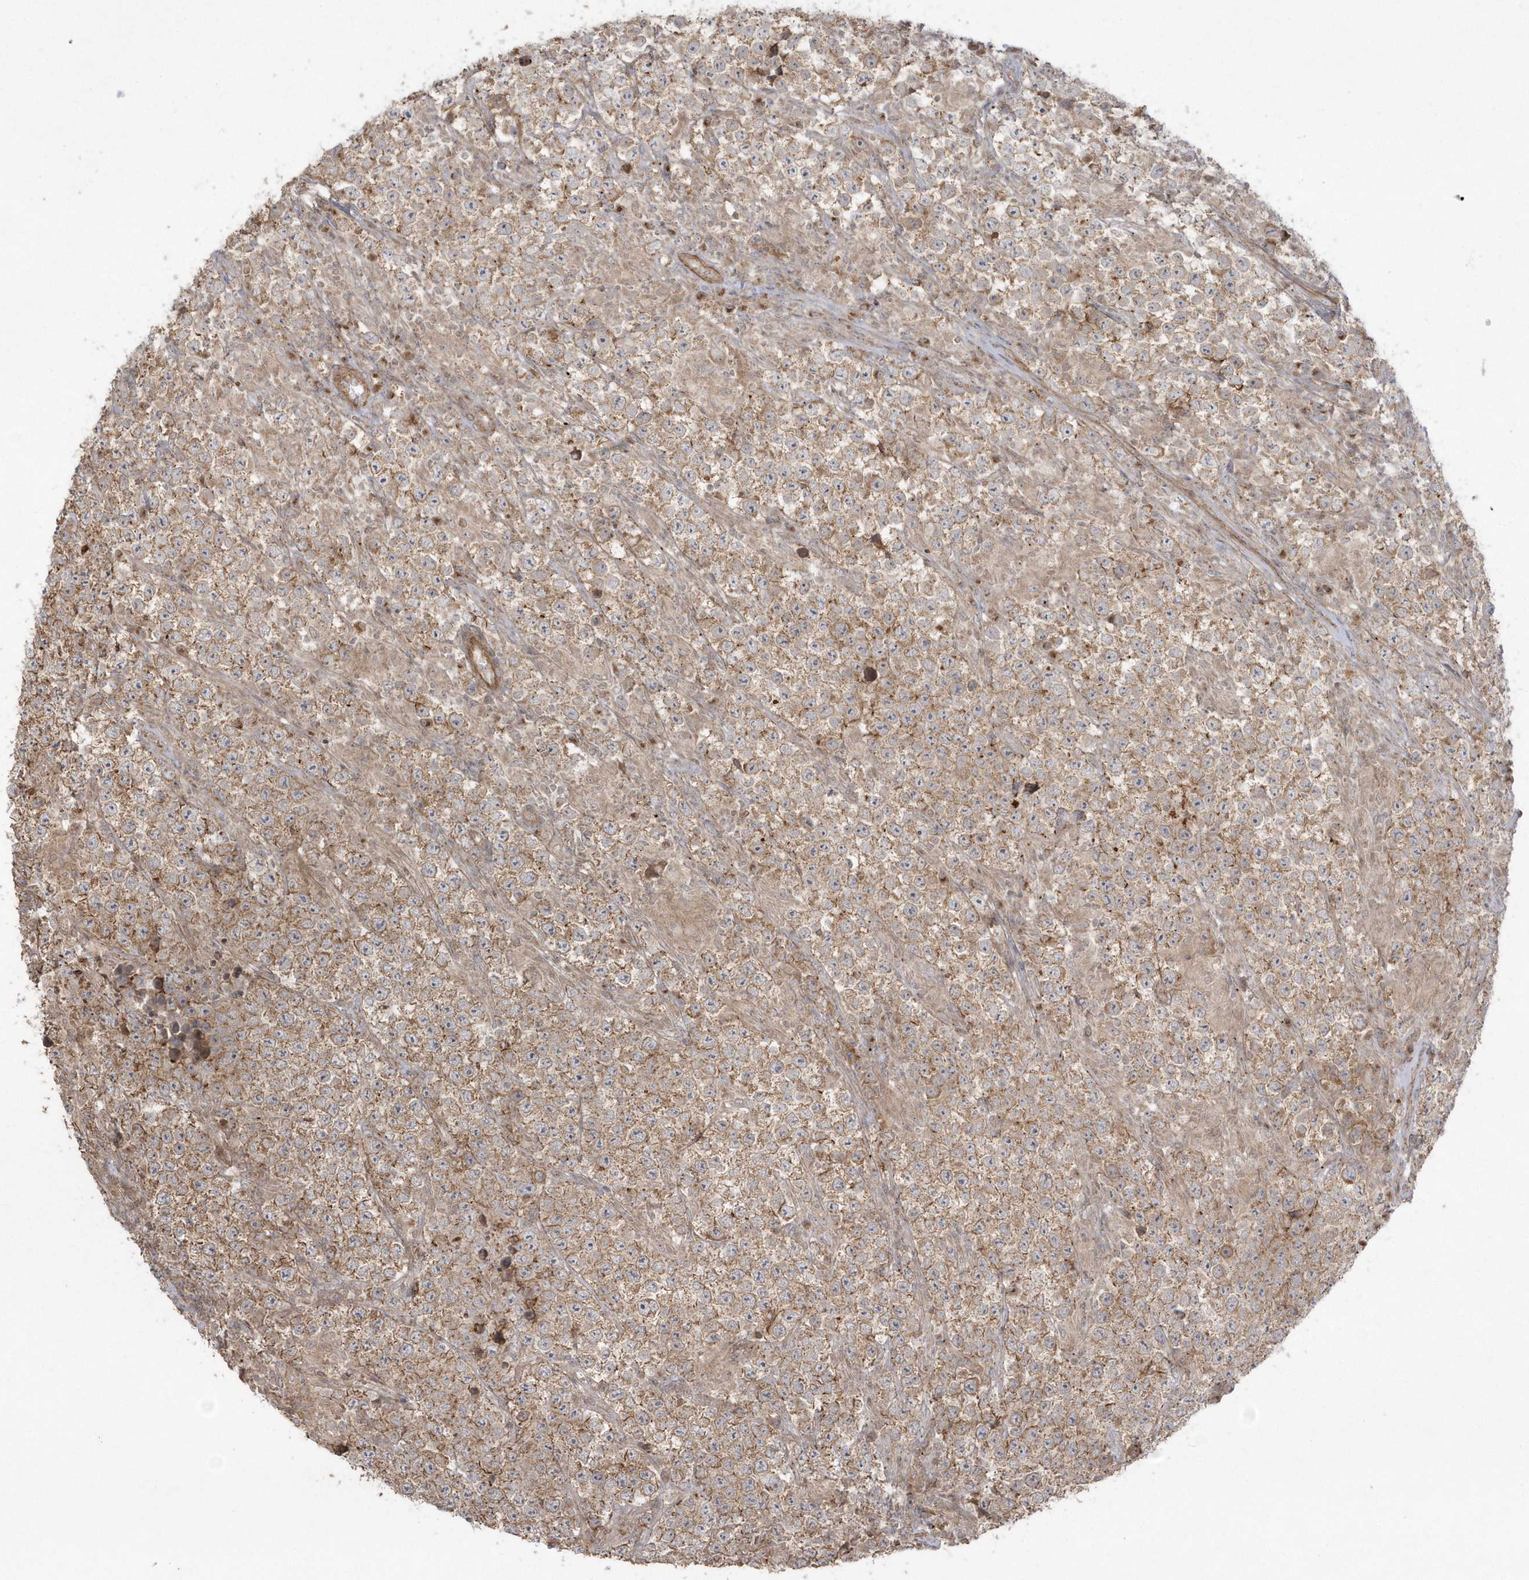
{"staining": {"intensity": "moderate", "quantity": ">75%", "location": "cytoplasmic/membranous"}, "tissue": "testis cancer", "cell_type": "Tumor cells", "image_type": "cancer", "snomed": [{"axis": "morphology", "description": "Normal tissue, NOS"}, {"axis": "morphology", "description": "Urothelial carcinoma, High grade"}, {"axis": "morphology", "description": "Seminoma, NOS"}, {"axis": "morphology", "description": "Carcinoma, Embryonal, NOS"}, {"axis": "topography", "description": "Urinary bladder"}, {"axis": "topography", "description": "Testis"}], "caption": "Approximately >75% of tumor cells in urothelial carcinoma (high-grade) (testis) exhibit moderate cytoplasmic/membranous protein staining as visualized by brown immunohistochemical staining.", "gene": "ARMC8", "patient": {"sex": "male", "age": 41}}